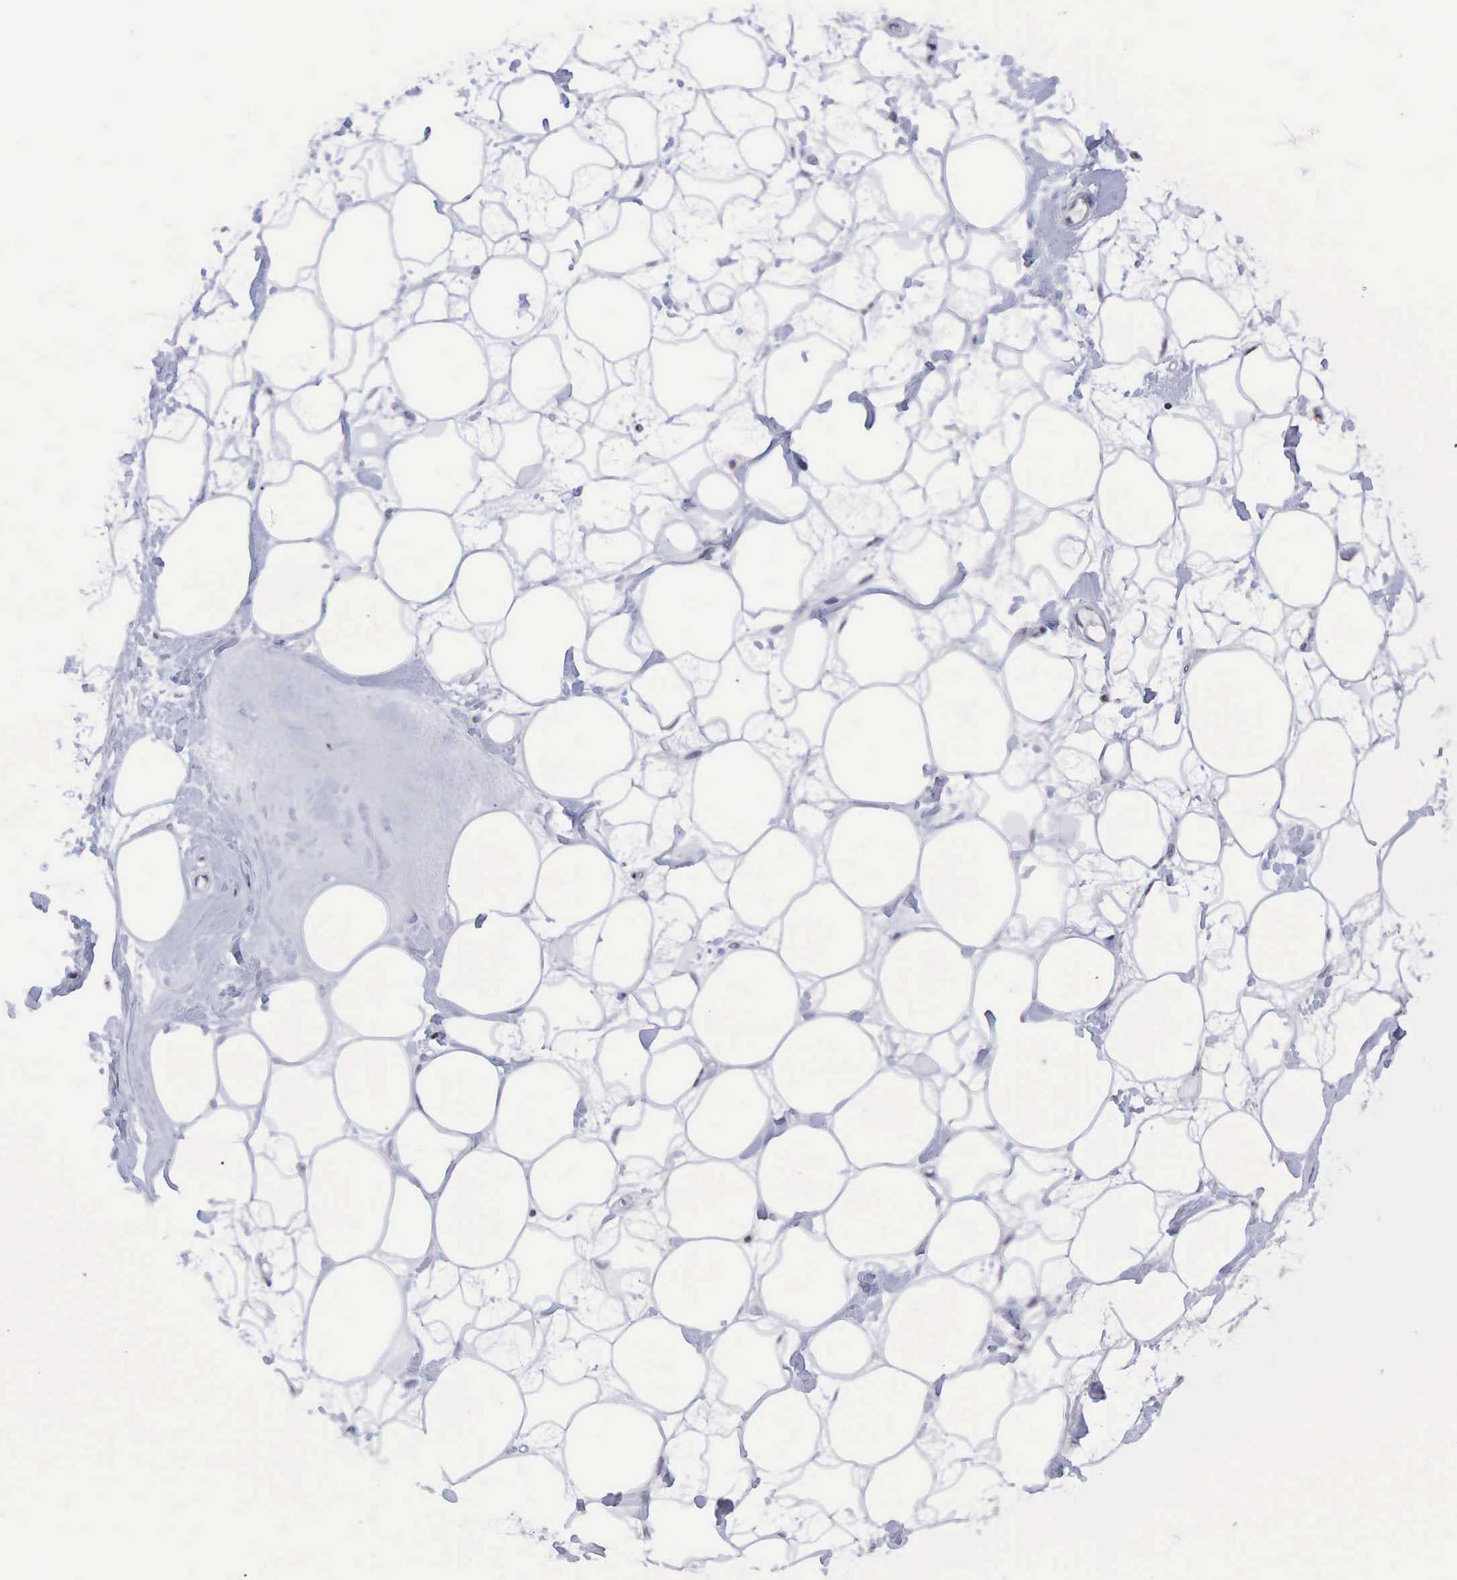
{"staining": {"intensity": "negative", "quantity": "none", "location": "none"}, "tissue": "adipose tissue", "cell_type": "Adipocytes", "image_type": "normal", "snomed": [{"axis": "morphology", "description": "Normal tissue, NOS"}, {"axis": "topography", "description": "Breast"}], "caption": "DAB (3,3'-diaminobenzidine) immunohistochemical staining of unremarkable adipose tissue displays no significant staining in adipocytes.", "gene": "CCND1", "patient": {"sex": "female", "age": 44}}